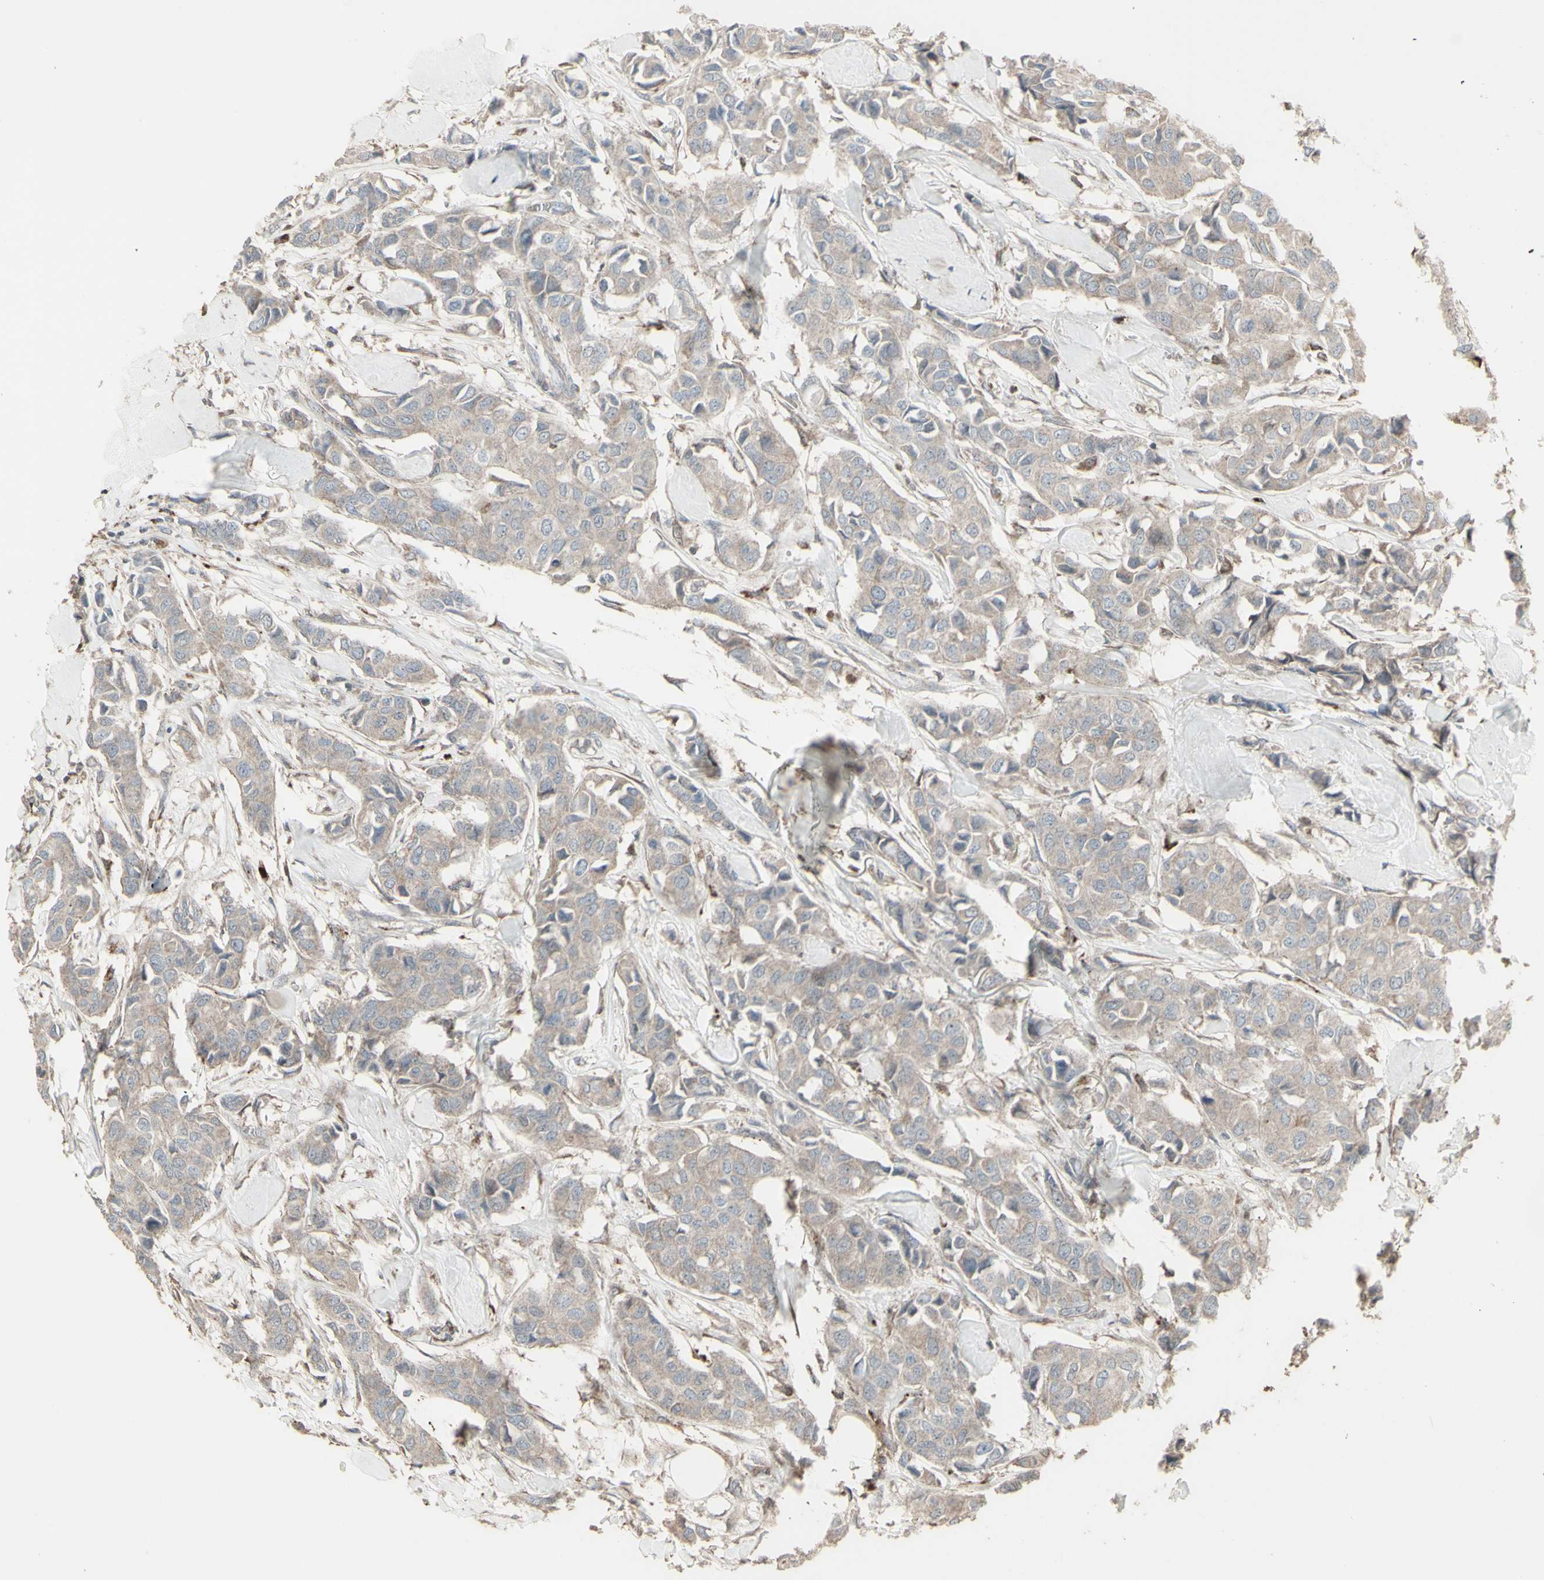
{"staining": {"intensity": "weak", "quantity": ">75%", "location": "cytoplasmic/membranous"}, "tissue": "breast cancer", "cell_type": "Tumor cells", "image_type": "cancer", "snomed": [{"axis": "morphology", "description": "Duct carcinoma"}, {"axis": "topography", "description": "Breast"}], "caption": "Immunohistochemical staining of breast invasive ductal carcinoma displays low levels of weak cytoplasmic/membranous protein expression in about >75% of tumor cells.", "gene": "RNASEL", "patient": {"sex": "female", "age": 80}}